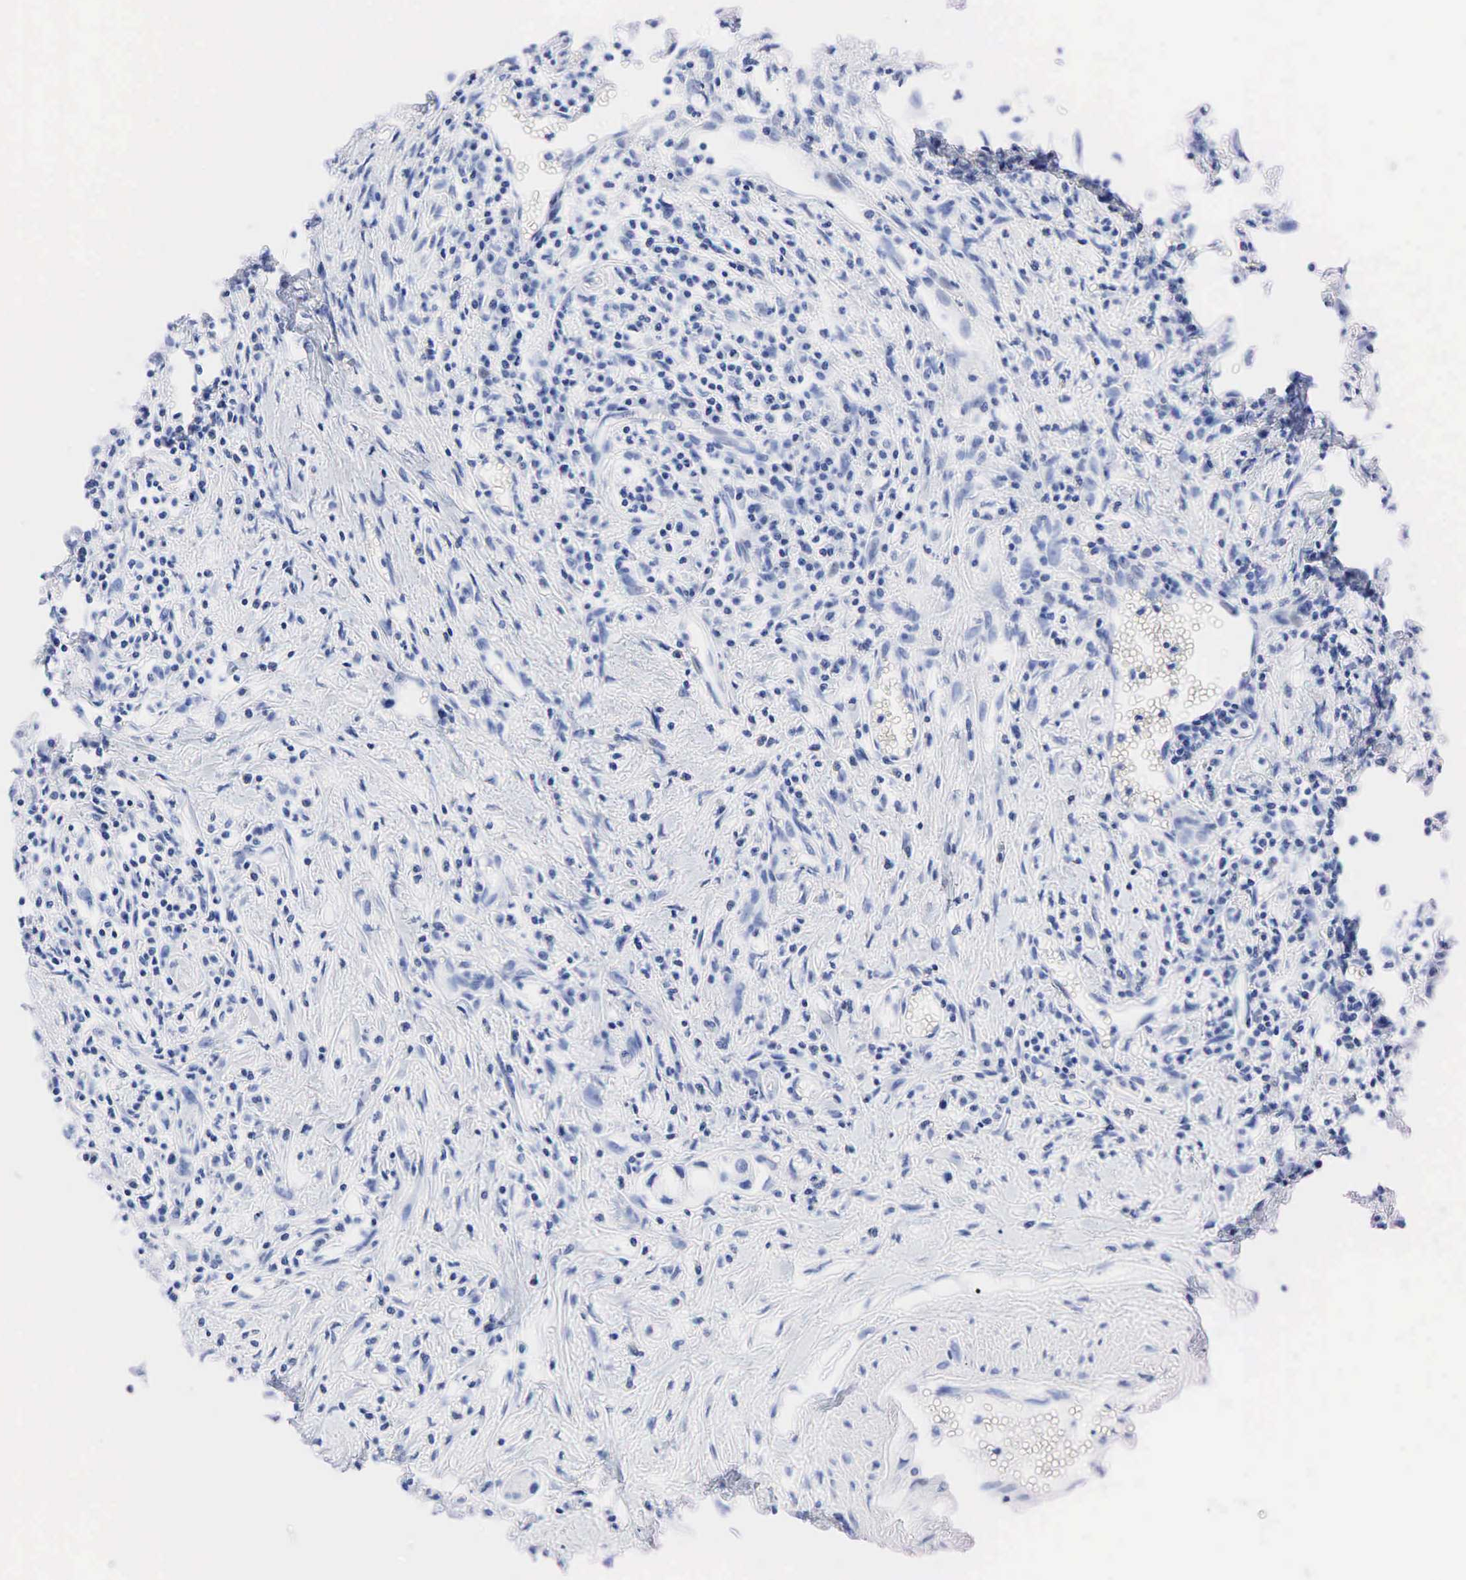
{"staining": {"intensity": "negative", "quantity": "none", "location": "none"}, "tissue": "urothelial cancer", "cell_type": "Tumor cells", "image_type": "cancer", "snomed": [{"axis": "morphology", "description": "Urothelial carcinoma, High grade"}, {"axis": "topography", "description": "Urinary bladder"}], "caption": "Immunohistochemical staining of human urothelial cancer demonstrates no significant expression in tumor cells.", "gene": "PTH", "patient": {"sex": "male", "age": 66}}